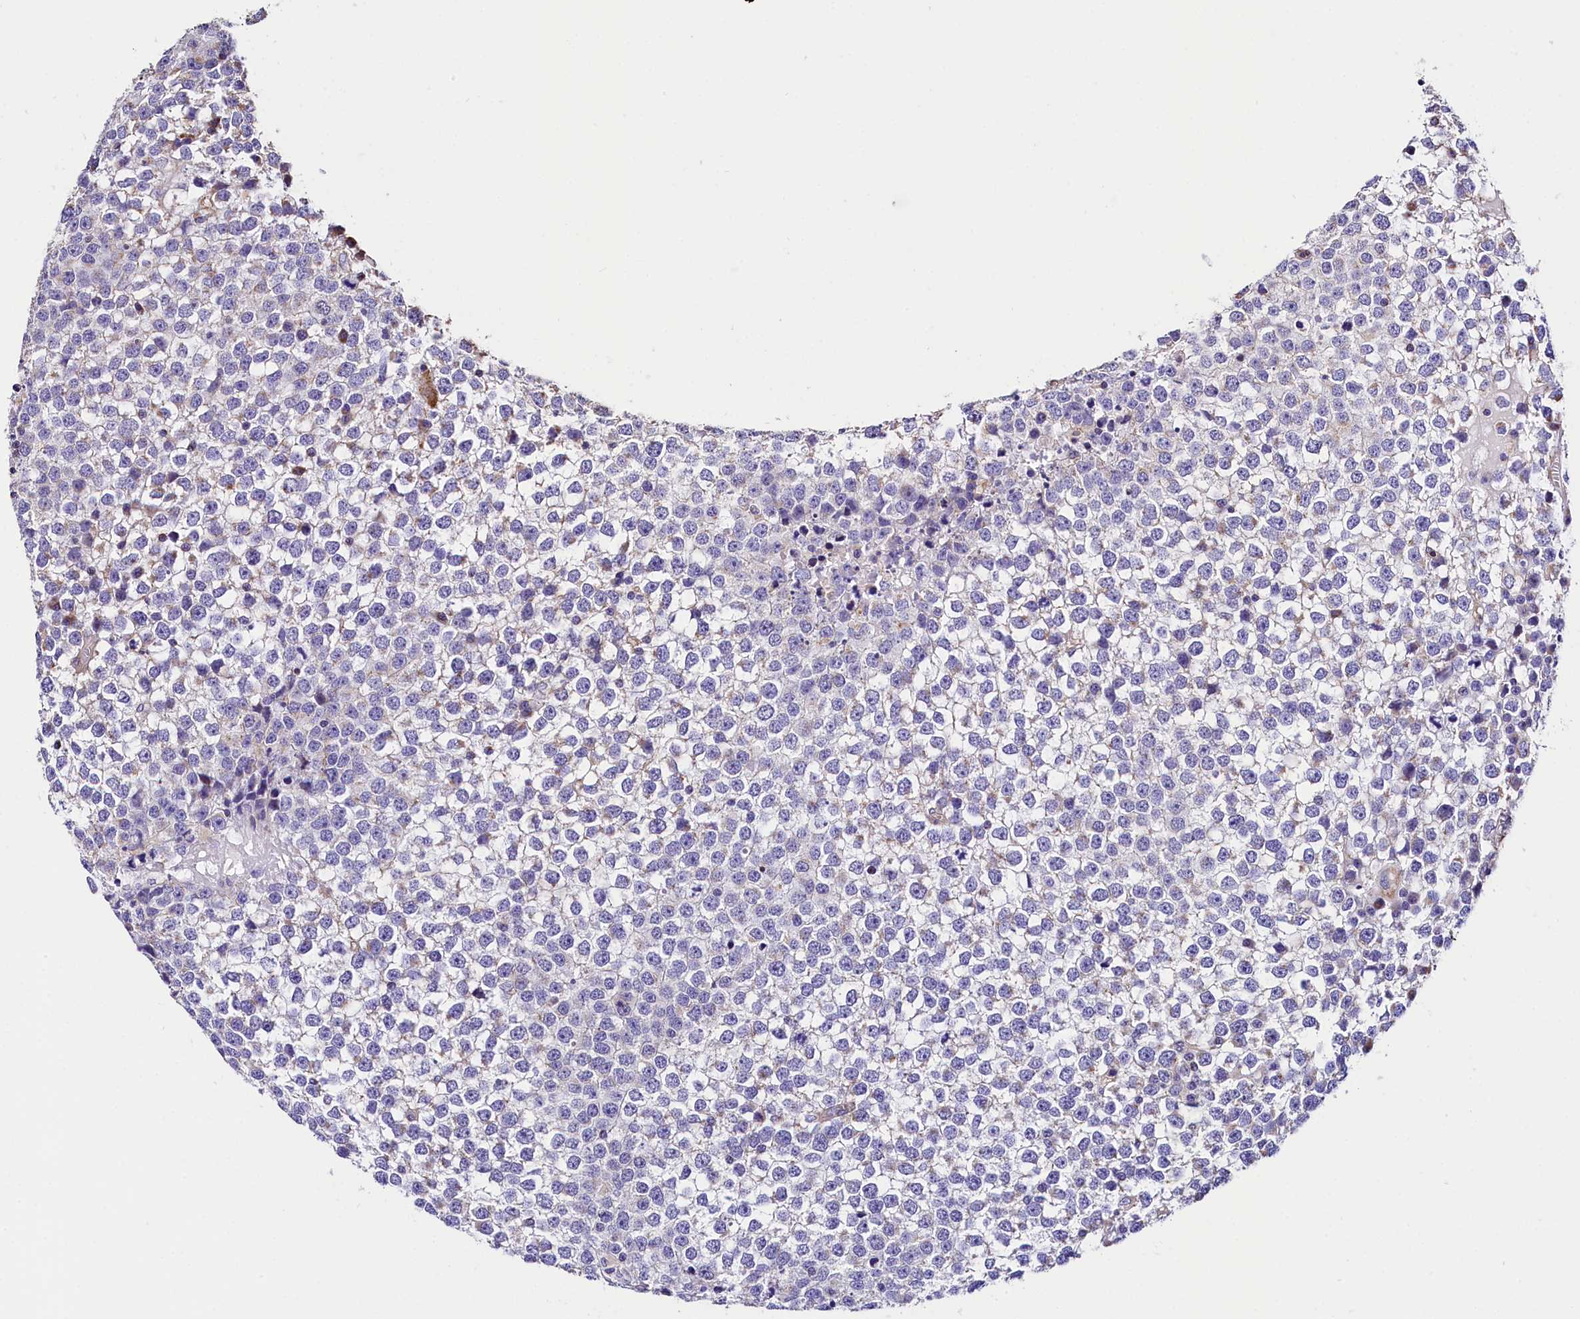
{"staining": {"intensity": "negative", "quantity": "none", "location": "none"}, "tissue": "testis cancer", "cell_type": "Tumor cells", "image_type": "cancer", "snomed": [{"axis": "morphology", "description": "Seminoma, NOS"}, {"axis": "topography", "description": "Testis"}], "caption": "Testis seminoma stained for a protein using IHC displays no positivity tumor cells.", "gene": "ACAA2", "patient": {"sex": "male", "age": 65}}